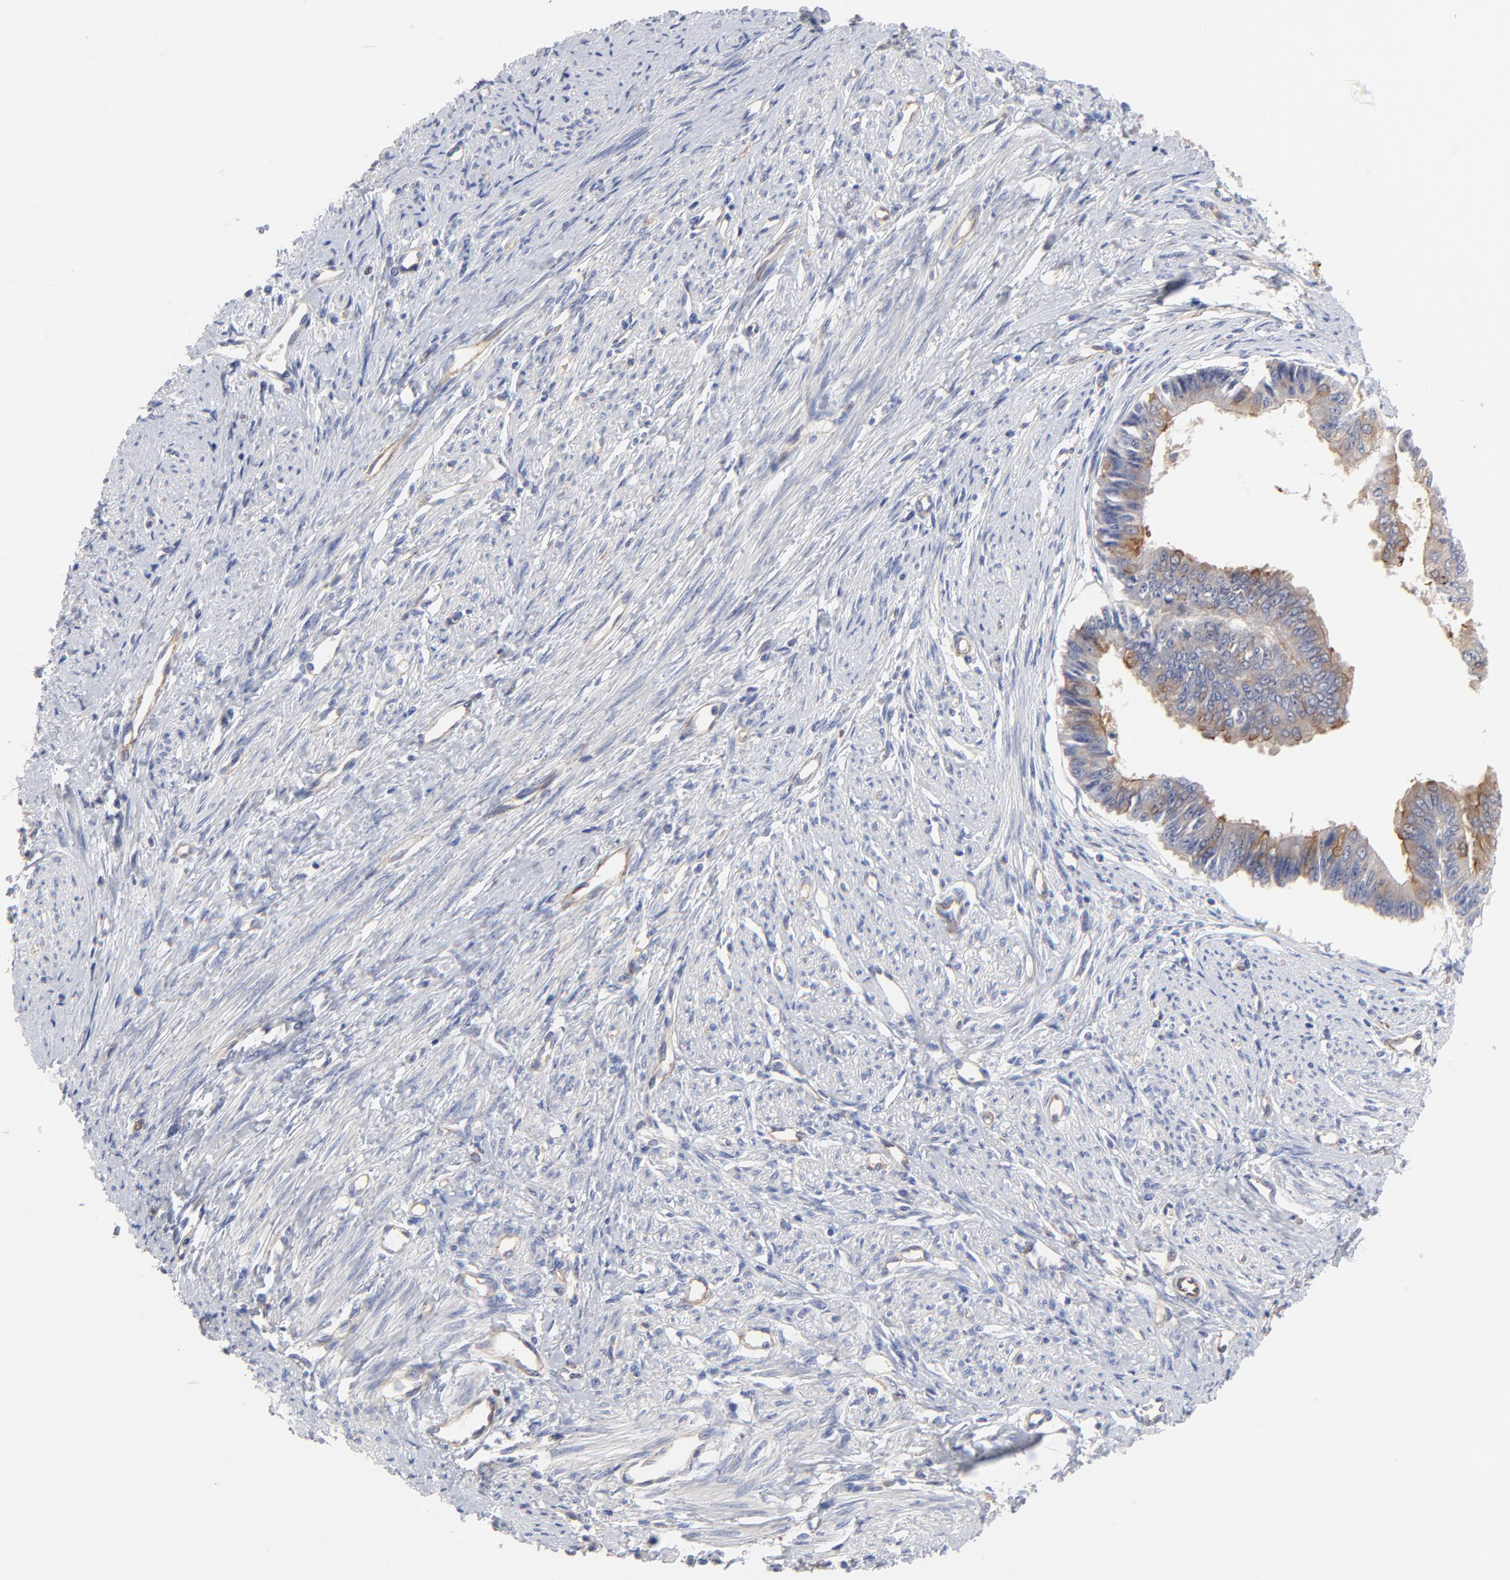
{"staining": {"intensity": "moderate", "quantity": ">75%", "location": "cytoplasmic/membranous"}, "tissue": "endometrial cancer", "cell_type": "Tumor cells", "image_type": "cancer", "snomed": [{"axis": "morphology", "description": "Adenocarcinoma, NOS"}, {"axis": "topography", "description": "Endometrium"}], "caption": "Immunohistochemistry (DAB (3,3'-diaminobenzidine)) staining of human endometrial cancer demonstrates moderate cytoplasmic/membranous protein positivity in about >75% of tumor cells.", "gene": "FBXL2", "patient": {"sex": "female", "age": 76}}